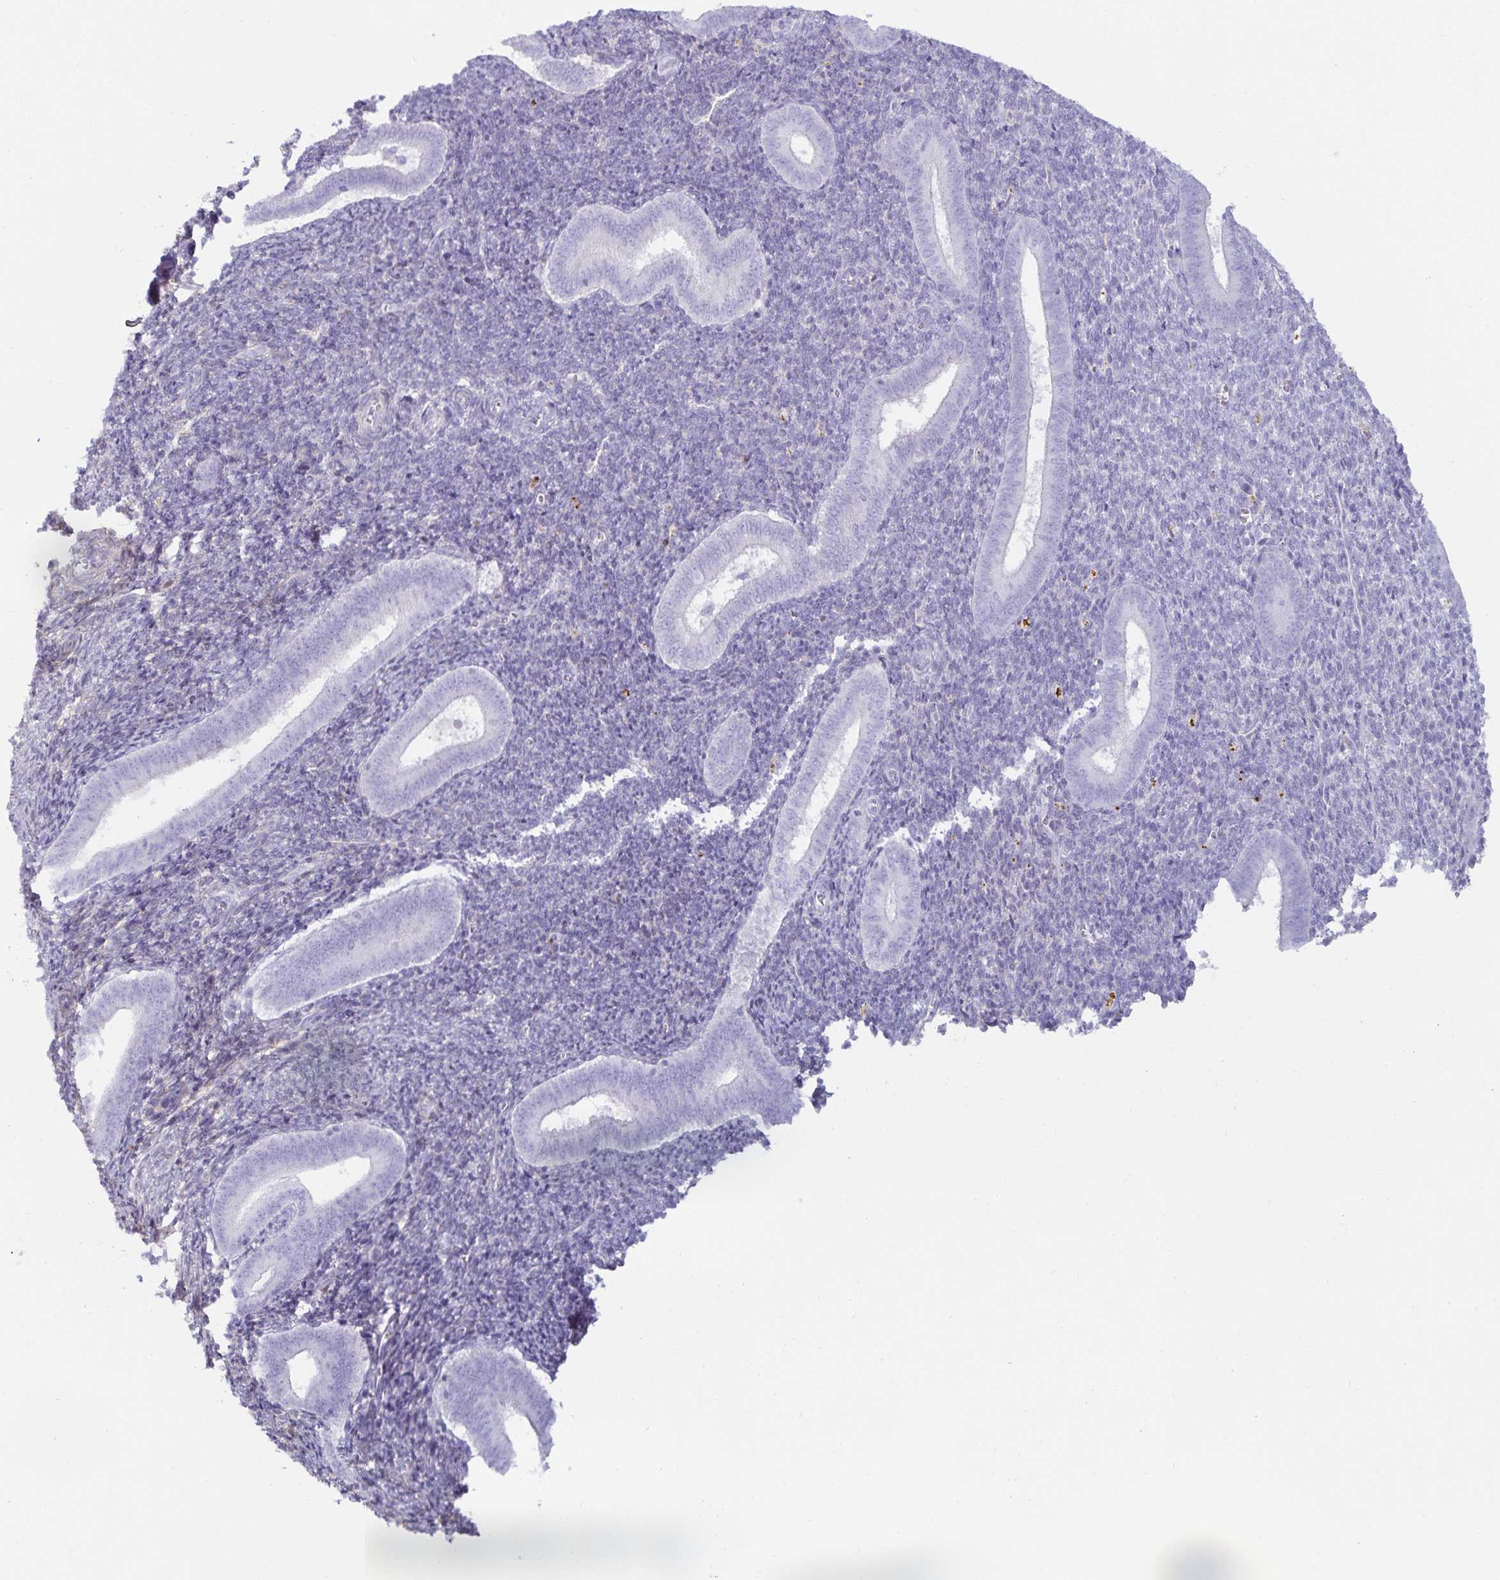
{"staining": {"intensity": "negative", "quantity": "none", "location": "none"}, "tissue": "endometrium", "cell_type": "Cells in endometrial stroma", "image_type": "normal", "snomed": [{"axis": "morphology", "description": "Normal tissue, NOS"}, {"axis": "topography", "description": "Endometrium"}], "caption": "Immunohistochemistry photomicrograph of benign endometrium: endometrium stained with DAB reveals no significant protein expression in cells in endometrial stroma. (Immunohistochemistry (ihc), brightfield microscopy, high magnification).", "gene": "SPAG4", "patient": {"sex": "female", "age": 25}}